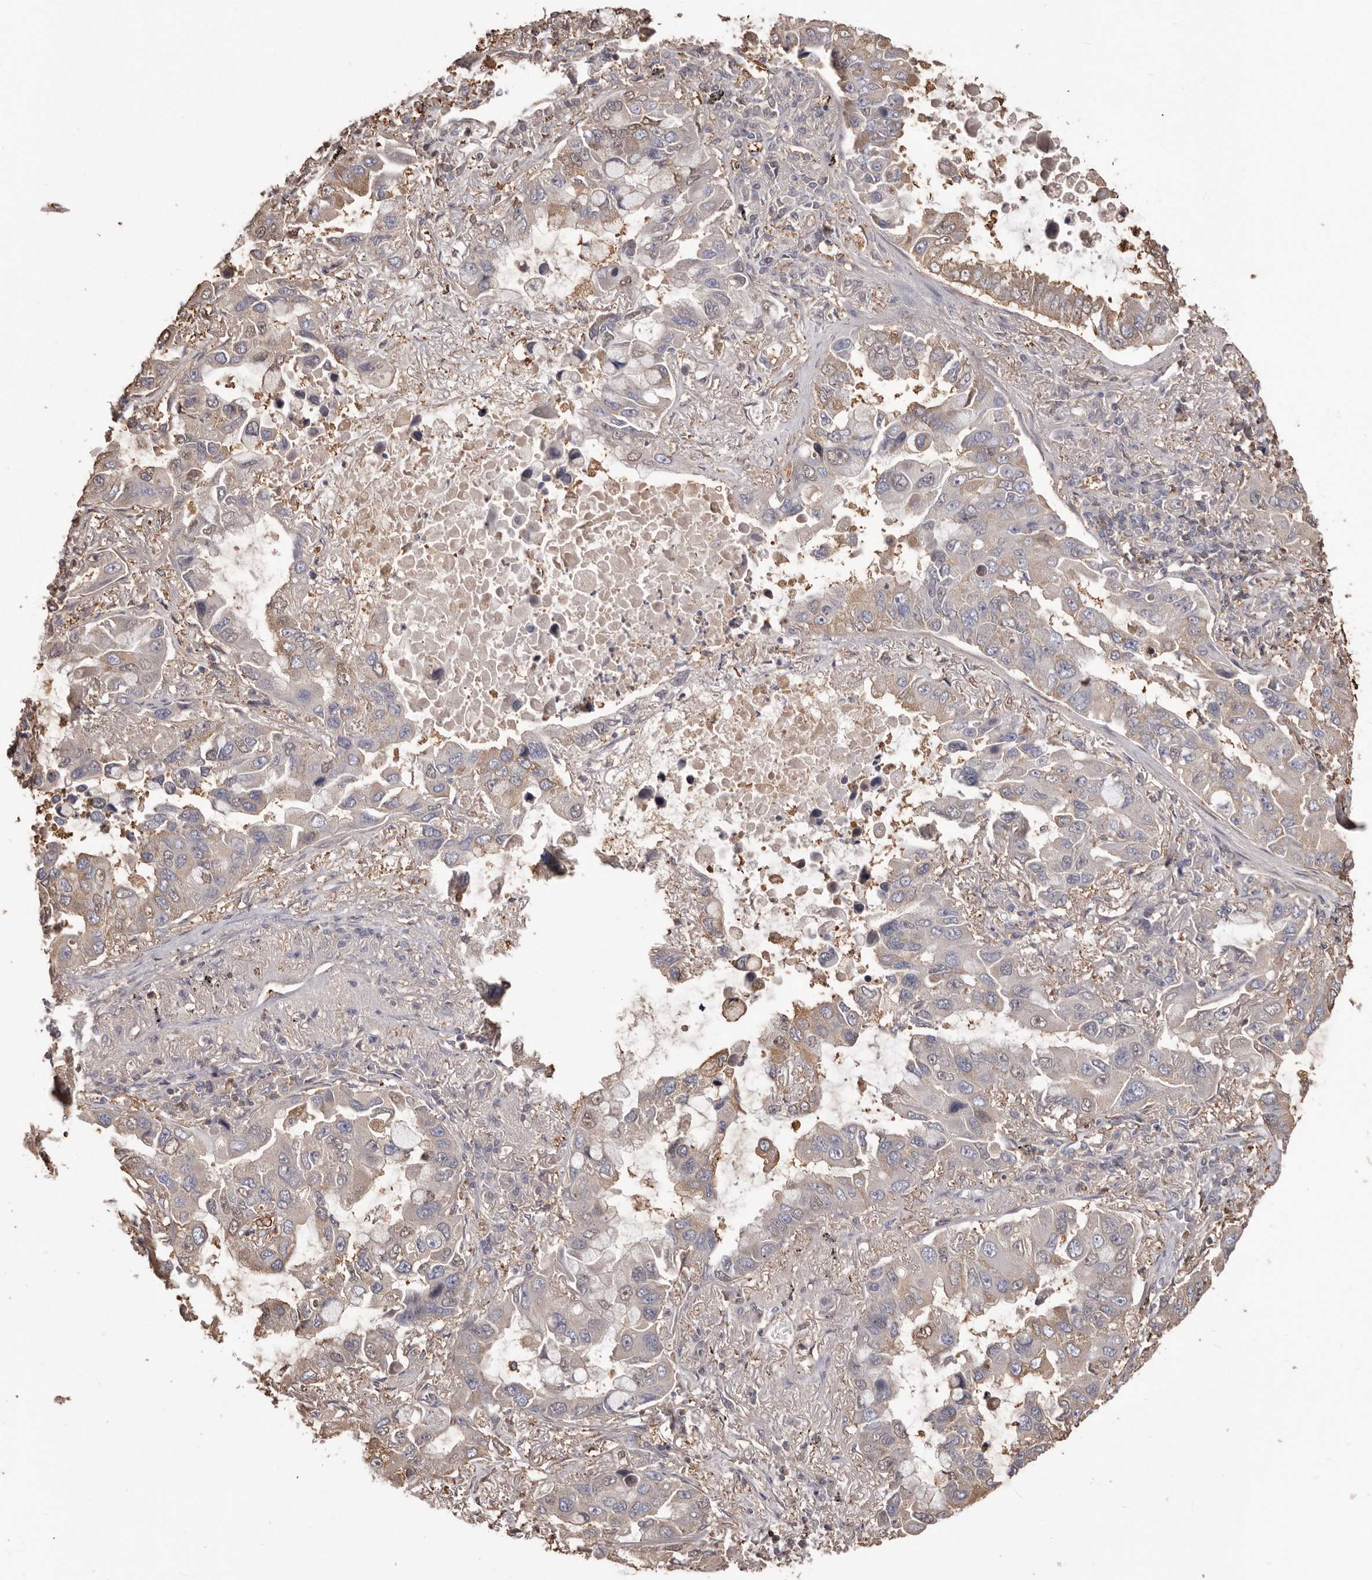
{"staining": {"intensity": "weak", "quantity": "<25%", "location": "cytoplasmic/membranous"}, "tissue": "lung cancer", "cell_type": "Tumor cells", "image_type": "cancer", "snomed": [{"axis": "morphology", "description": "Adenocarcinoma, NOS"}, {"axis": "topography", "description": "Lung"}], "caption": "IHC photomicrograph of human lung cancer stained for a protein (brown), which reveals no positivity in tumor cells.", "gene": "PKM", "patient": {"sex": "male", "age": 64}}